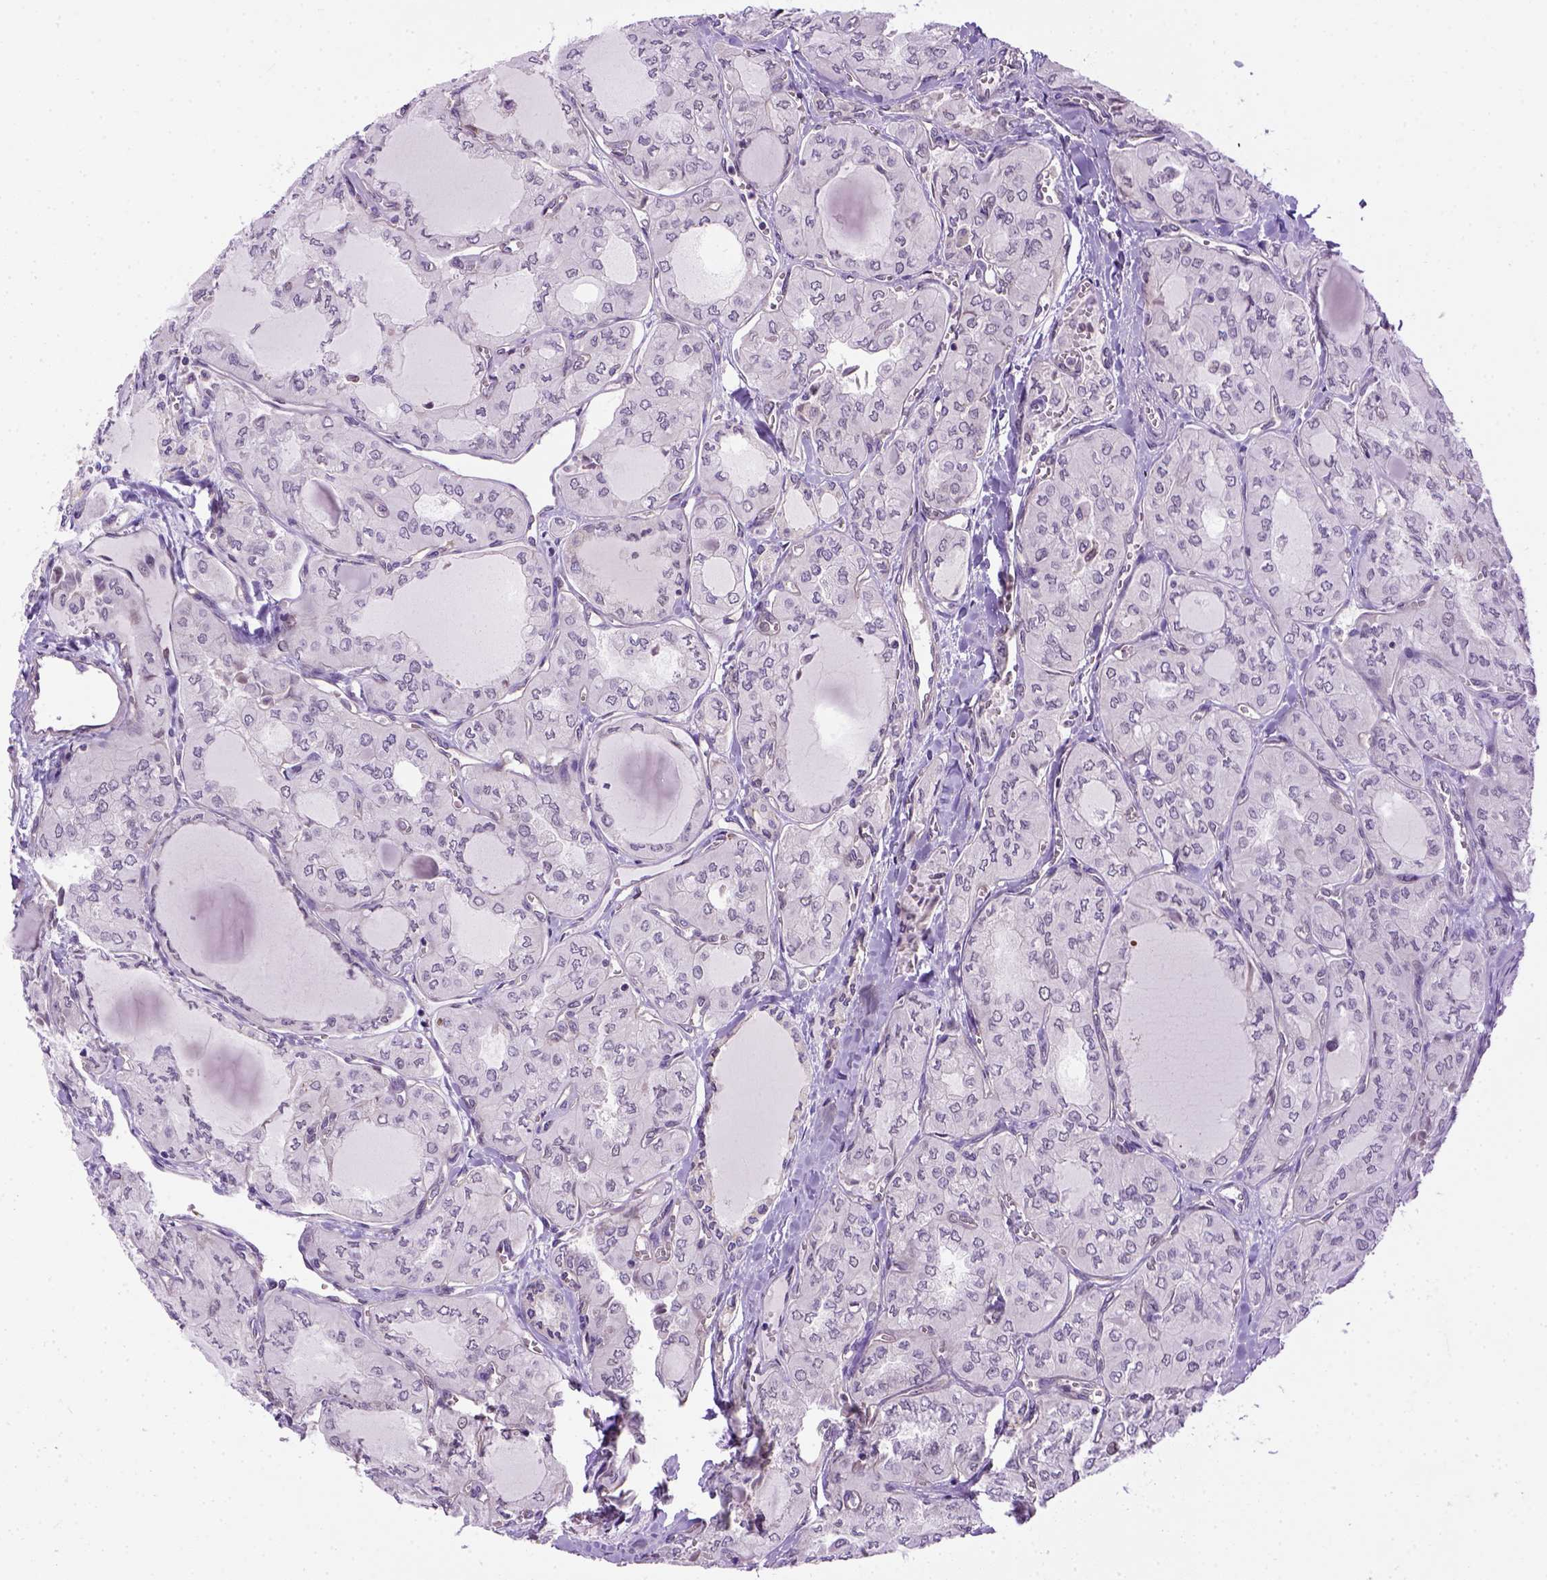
{"staining": {"intensity": "negative", "quantity": "none", "location": "none"}, "tissue": "thyroid cancer", "cell_type": "Tumor cells", "image_type": "cancer", "snomed": [{"axis": "morphology", "description": "Papillary adenocarcinoma, NOS"}, {"axis": "topography", "description": "Thyroid gland"}], "caption": "Immunohistochemistry (IHC) image of human thyroid cancer (papillary adenocarcinoma) stained for a protein (brown), which displays no expression in tumor cells.", "gene": "KAZN", "patient": {"sex": "male", "age": 20}}